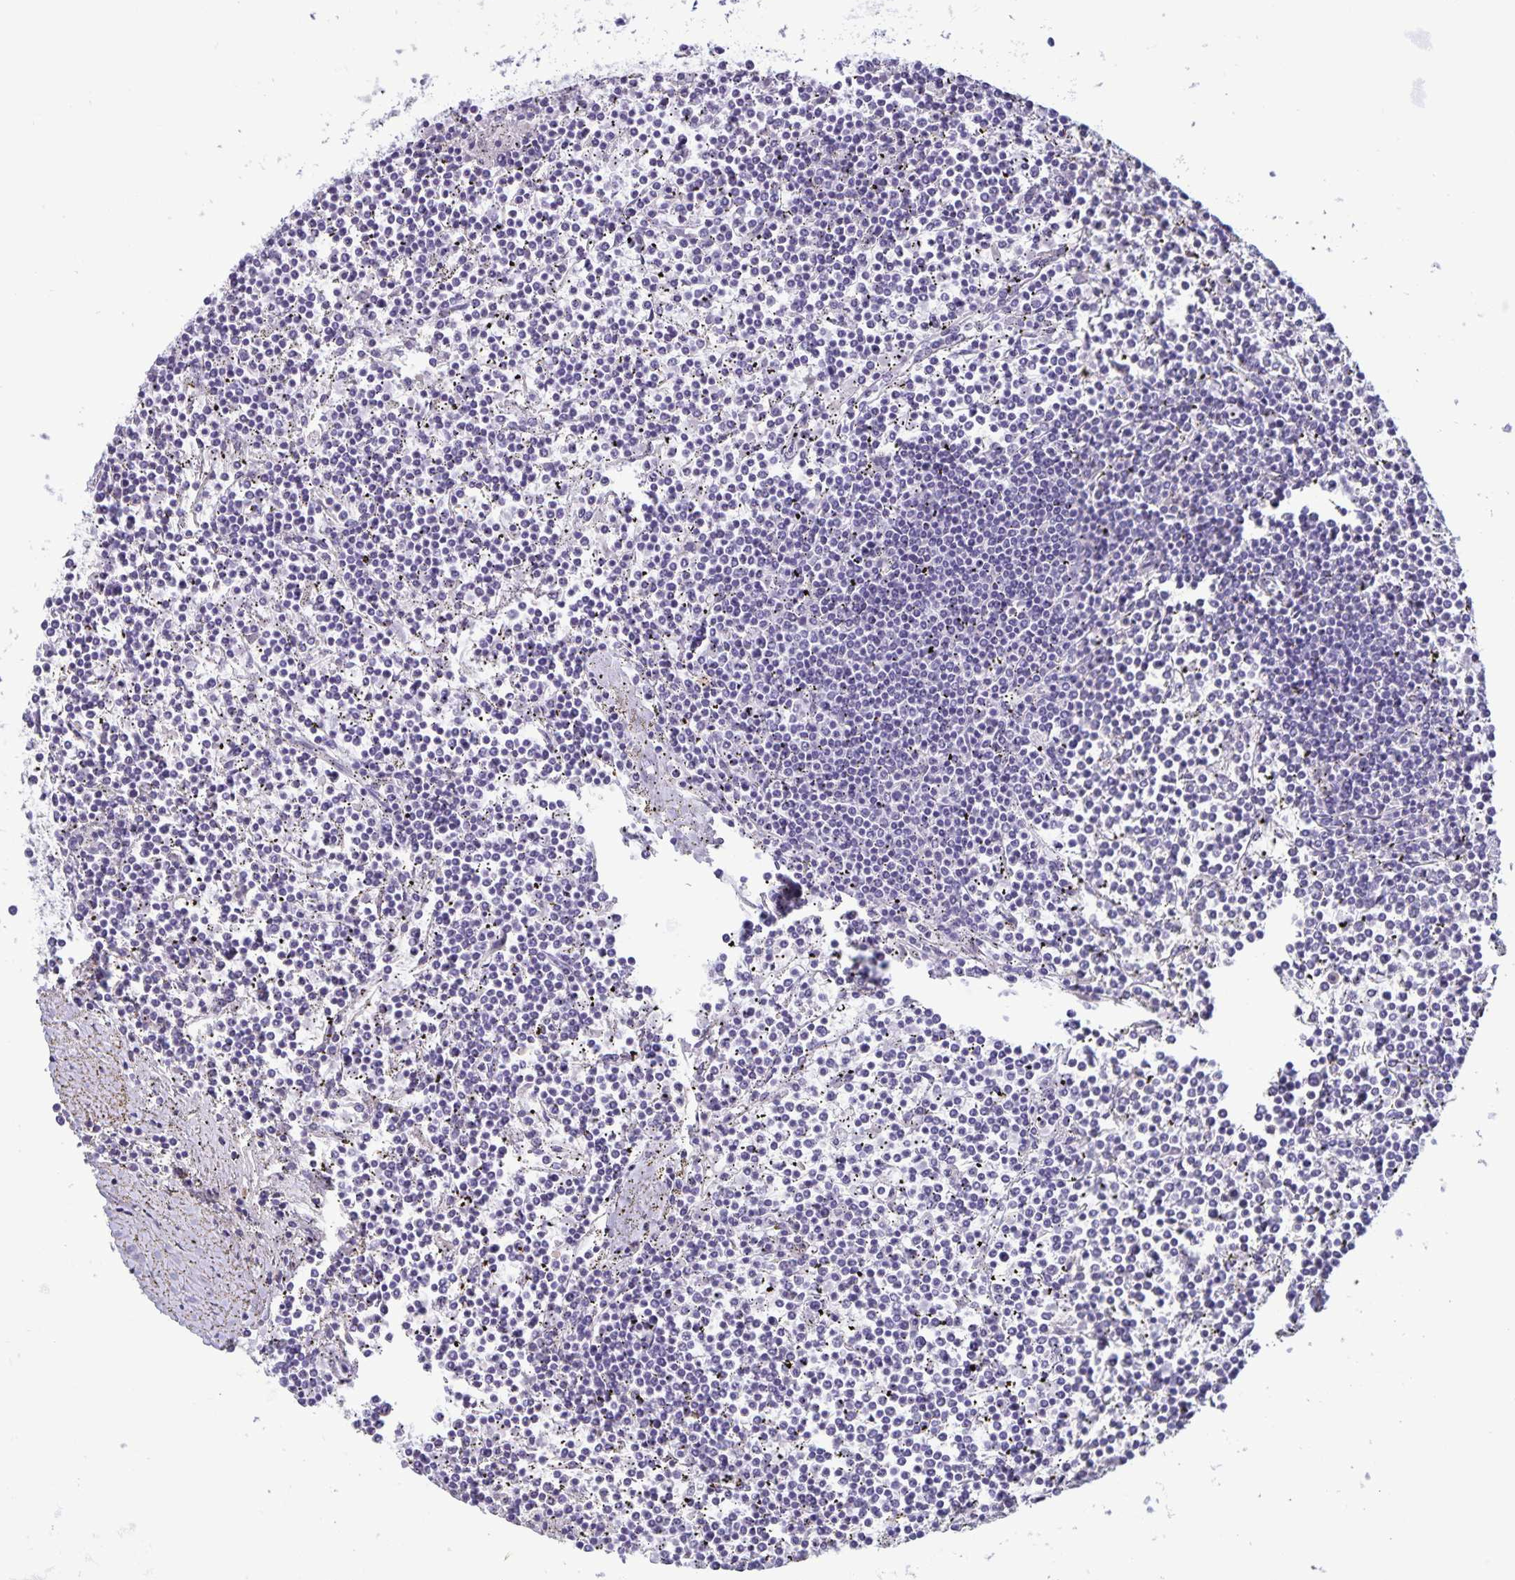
{"staining": {"intensity": "negative", "quantity": "none", "location": "none"}, "tissue": "lymphoma", "cell_type": "Tumor cells", "image_type": "cancer", "snomed": [{"axis": "morphology", "description": "Malignant lymphoma, non-Hodgkin's type, Low grade"}, {"axis": "topography", "description": "Spleen"}], "caption": "Immunohistochemistry of human malignant lymphoma, non-Hodgkin's type (low-grade) exhibits no staining in tumor cells.", "gene": "IBTK", "patient": {"sex": "female", "age": 19}}